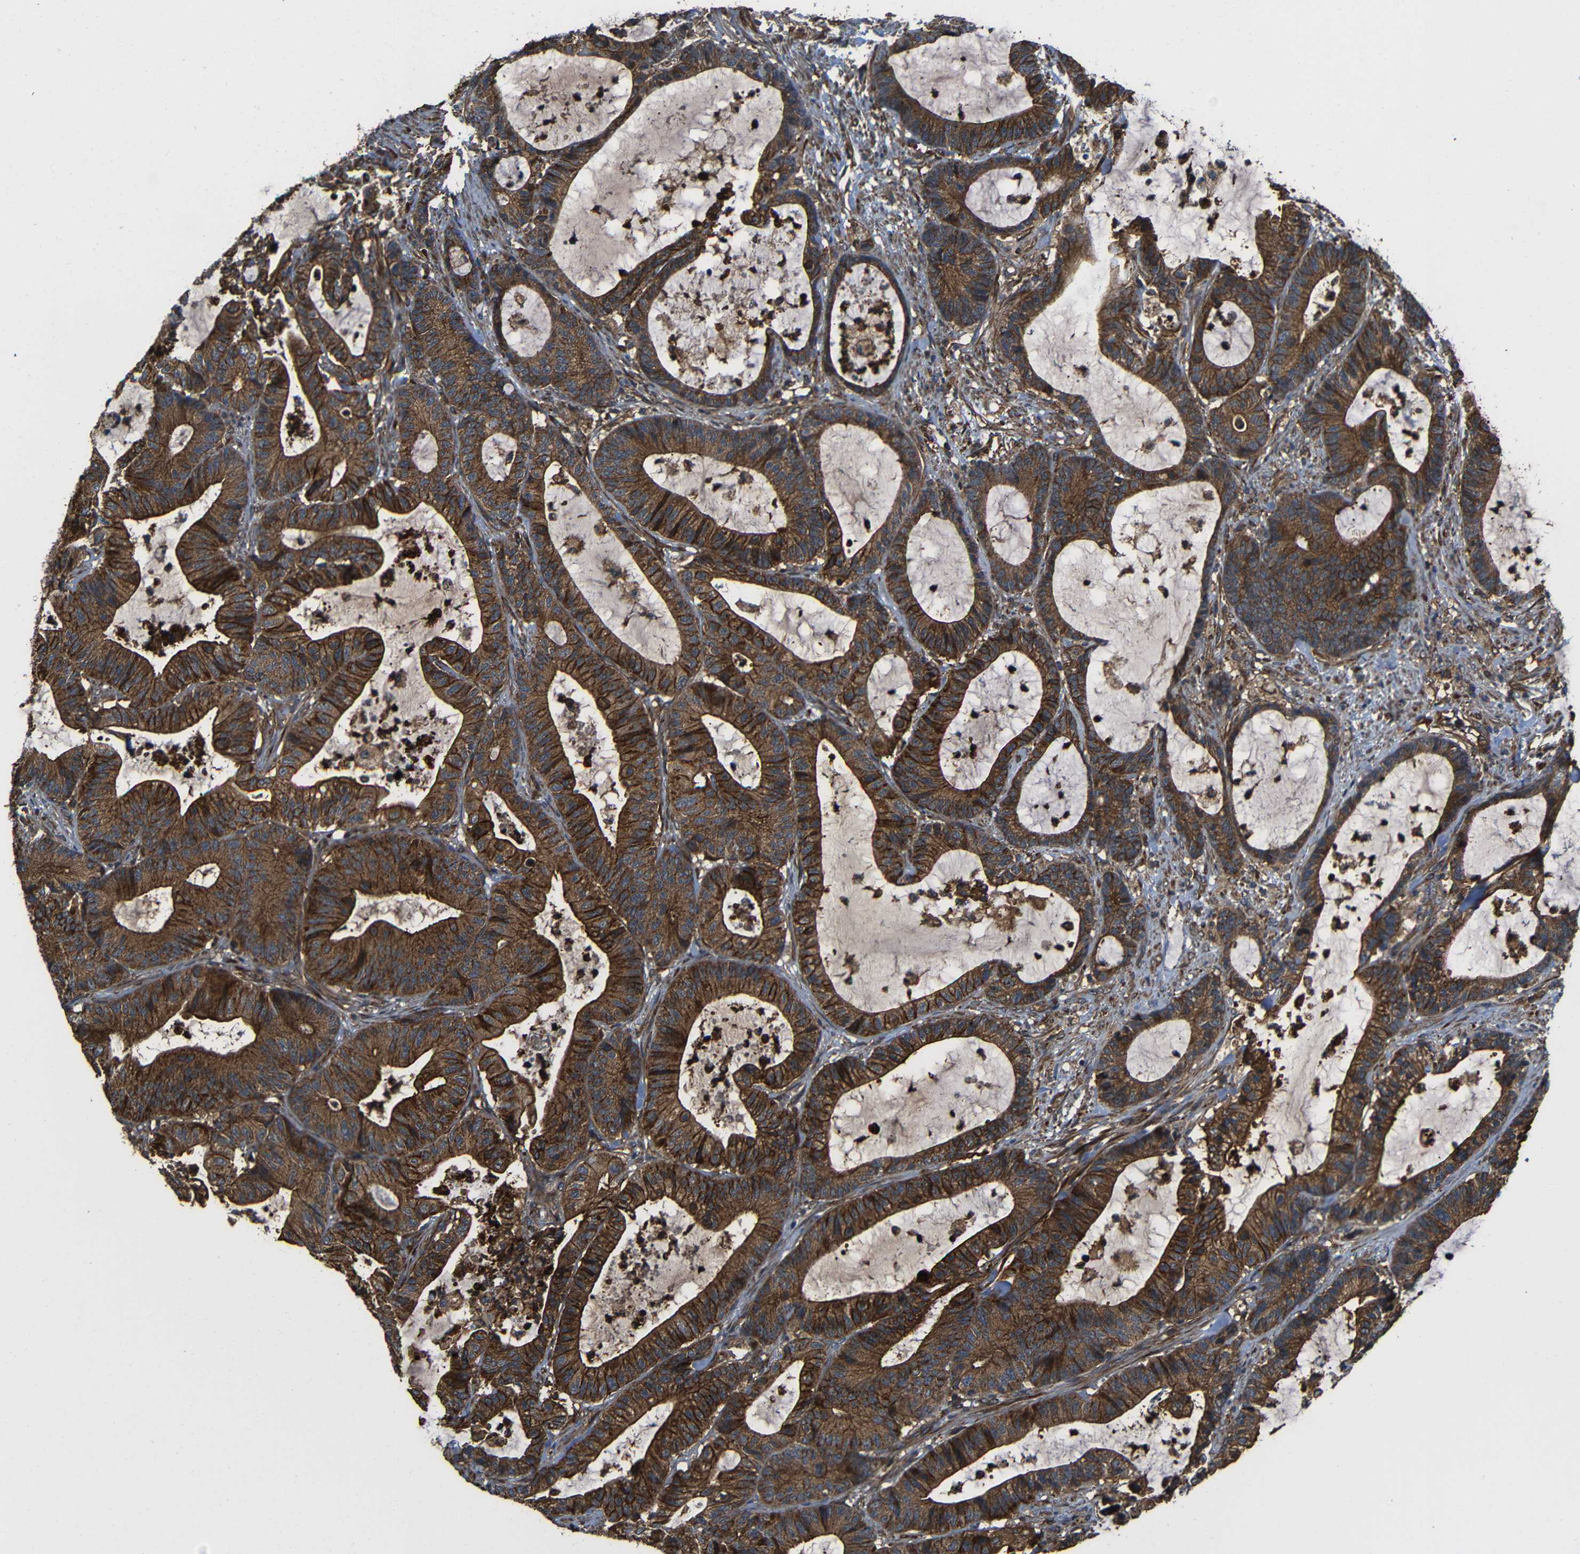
{"staining": {"intensity": "strong", "quantity": ">75%", "location": "cytoplasmic/membranous"}, "tissue": "colorectal cancer", "cell_type": "Tumor cells", "image_type": "cancer", "snomed": [{"axis": "morphology", "description": "Adenocarcinoma, NOS"}, {"axis": "topography", "description": "Colon"}], "caption": "A high-resolution micrograph shows IHC staining of adenocarcinoma (colorectal), which reveals strong cytoplasmic/membranous staining in approximately >75% of tumor cells.", "gene": "PTCH1", "patient": {"sex": "female", "age": 84}}